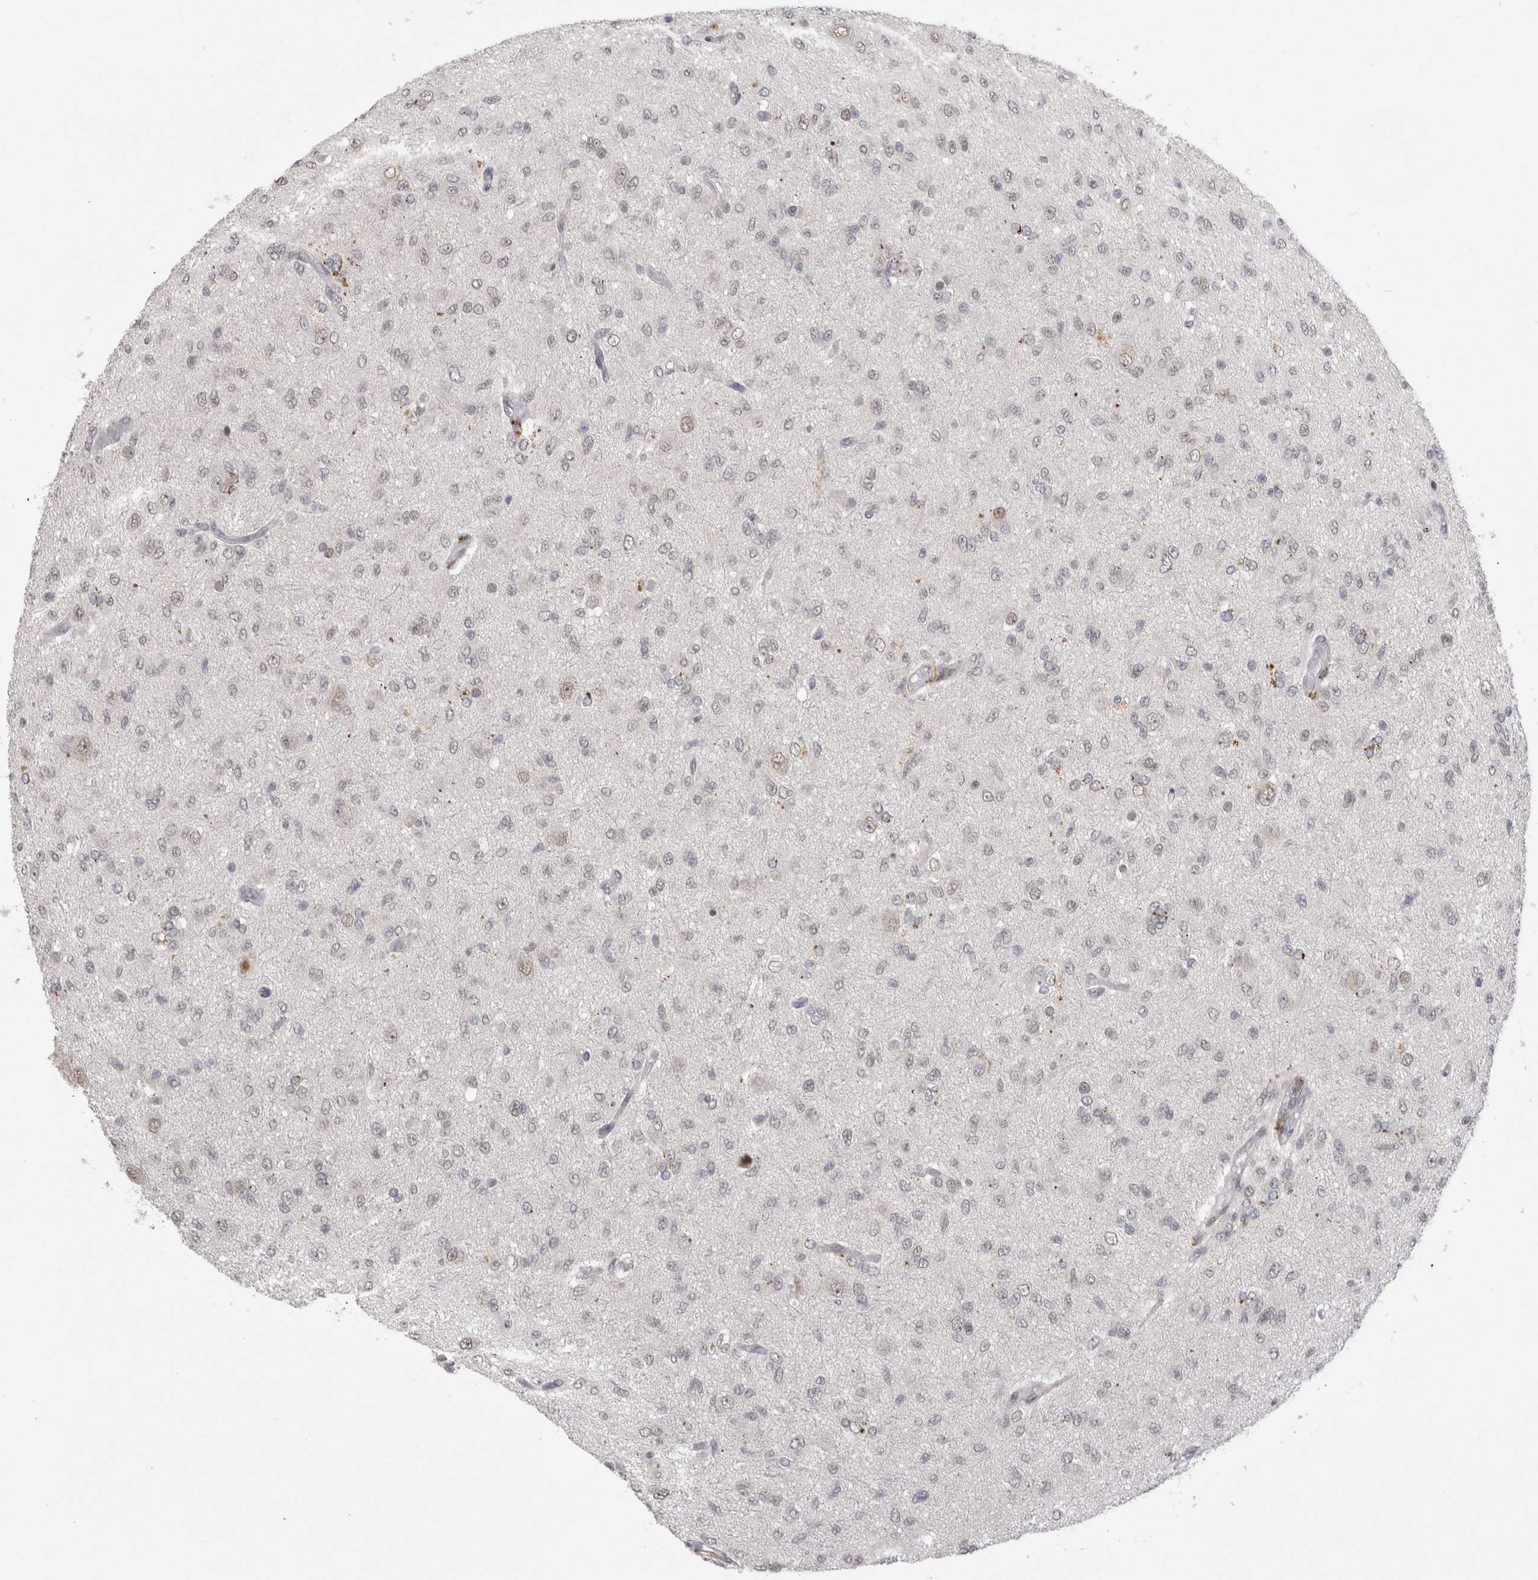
{"staining": {"intensity": "negative", "quantity": "none", "location": "none"}, "tissue": "glioma", "cell_type": "Tumor cells", "image_type": "cancer", "snomed": [{"axis": "morphology", "description": "Glioma, malignant, High grade"}, {"axis": "topography", "description": "Brain"}], "caption": "Protein analysis of high-grade glioma (malignant) shows no significant positivity in tumor cells.", "gene": "MTBP", "patient": {"sex": "female", "age": 59}}